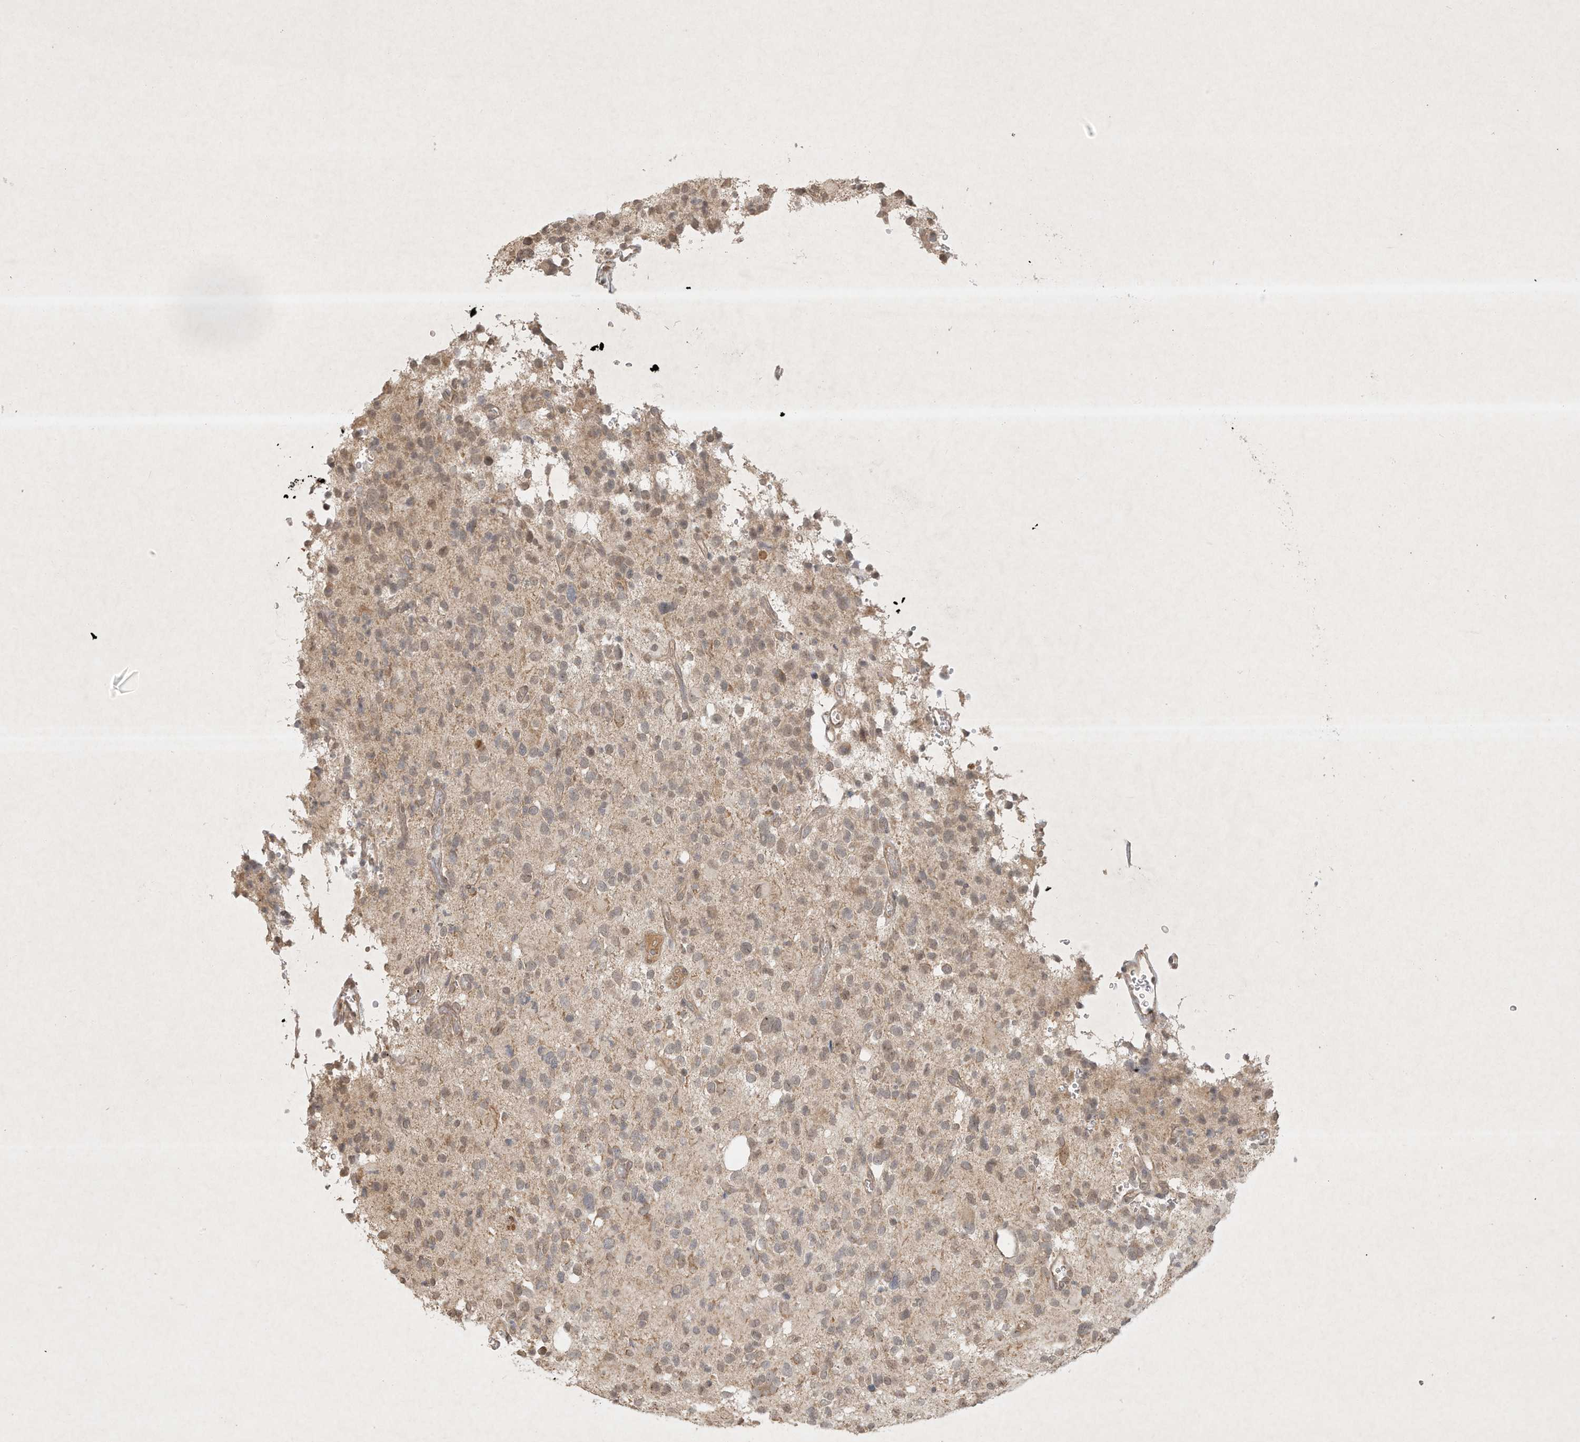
{"staining": {"intensity": "weak", "quantity": ">75%", "location": "cytoplasmic/membranous"}, "tissue": "glioma", "cell_type": "Tumor cells", "image_type": "cancer", "snomed": [{"axis": "morphology", "description": "Glioma, malignant, High grade"}, {"axis": "topography", "description": "Brain"}], "caption": "A high-resolution photomicrograph shows IHC staining of glioma, which exhibits weak cytoplasmic/membranous staining in about >75% of tumor cells.", "gene": "BTRC", "patient": {"sex": "male", "age": 48}}